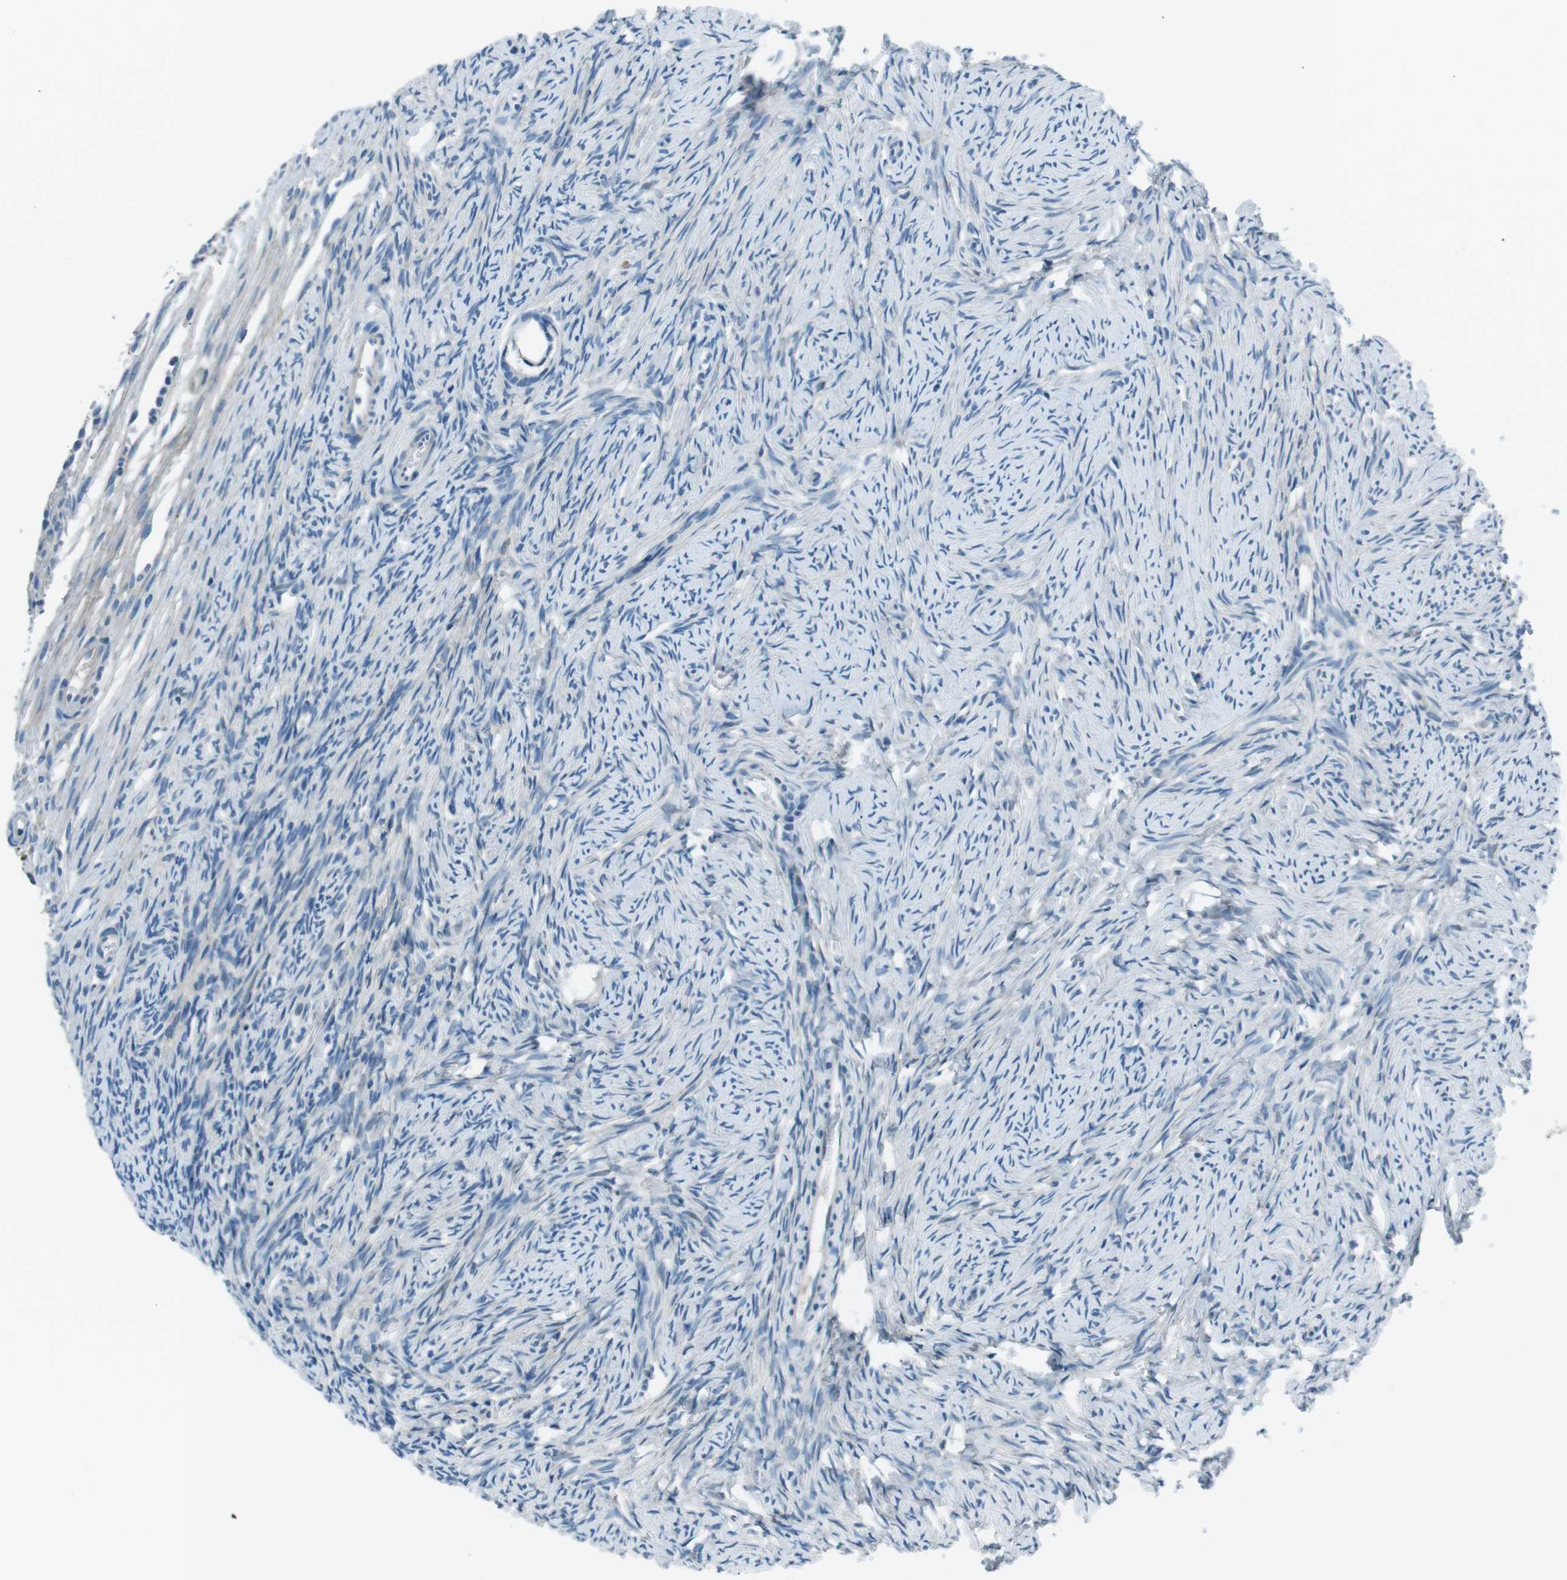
{"staining": {"intensity": "weak", "quantity": "<25%", "location": "cytoplasmic/membranous"}, "tissue": "ovary", "cell_type": "Follicle cells", "image_type": "normal", "snomed": [{"axis": "morphology", "description": "Normal tissue, NOS"}, {"axis": "topography", "description": "Ovary"}], "caption": "The micrograph demonstrates no staining of follicle cells in benign ovary.", "gene": "ST6GAL1", "patient": {"sex": "female", "age": 33}}